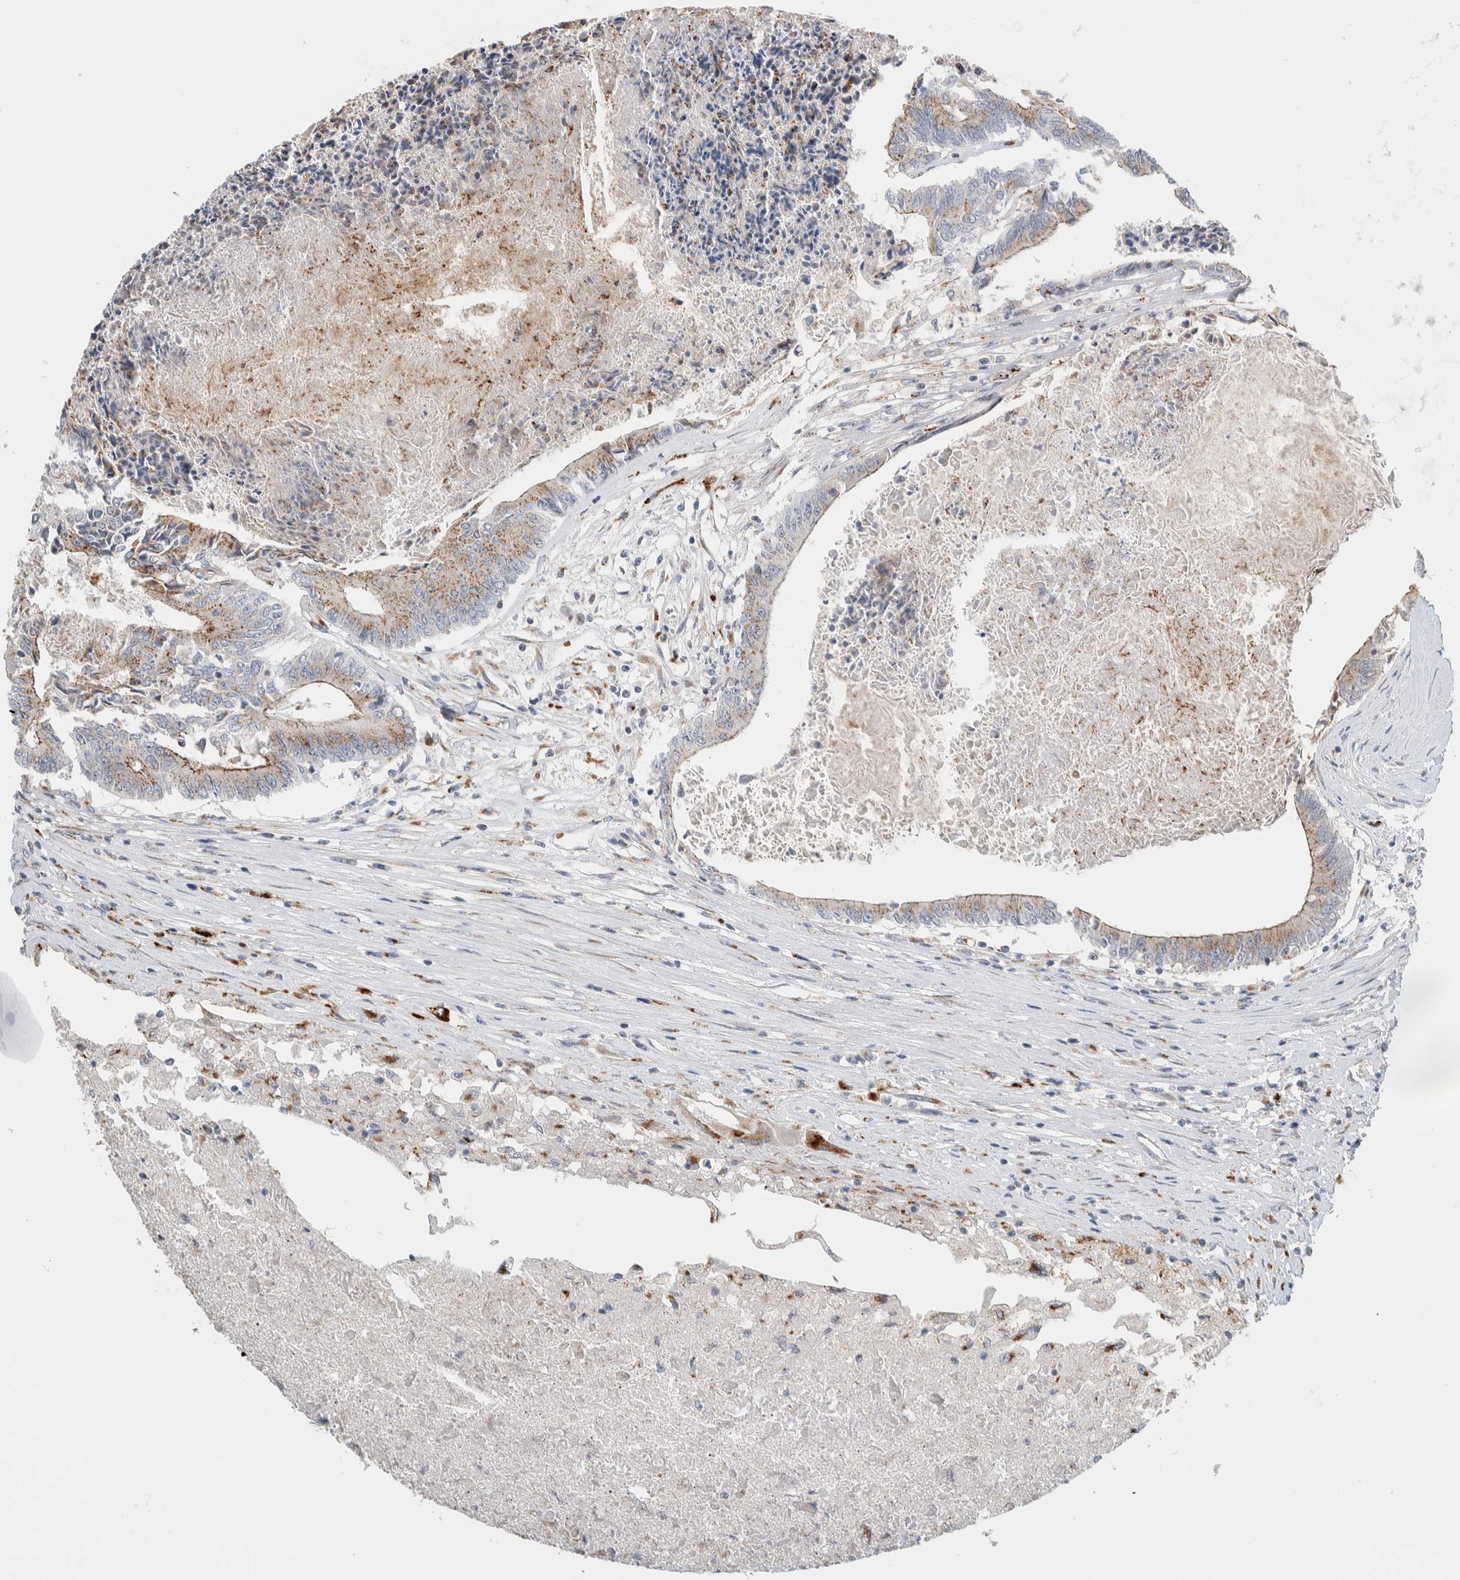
{"staining": {"intensity": "weak", "quantity": ">75%", "location": "cytoplasmic/membranous"}, "tissue": "colorectal cancer", "cell_type": "Tumor cells", "image_type": "cancer", "snomed": [{"axis": "morphology", "description": "Adenocarcinoma, NOS"}, {"axis": "topography", "description": "Rectum"}], "caption": "Colorectal cancer tissue demonstrates weak cytoplasmic/membranous positivity in about >75% of tumor cells, visualized by immunohistochemistry. (DAB (3,3'-diaminobenzidine) IHC, brown staining for protein, blue staining for nuclei).", "gene": "SLC38A10", "patient": {"sex": "male", "age": 63}}